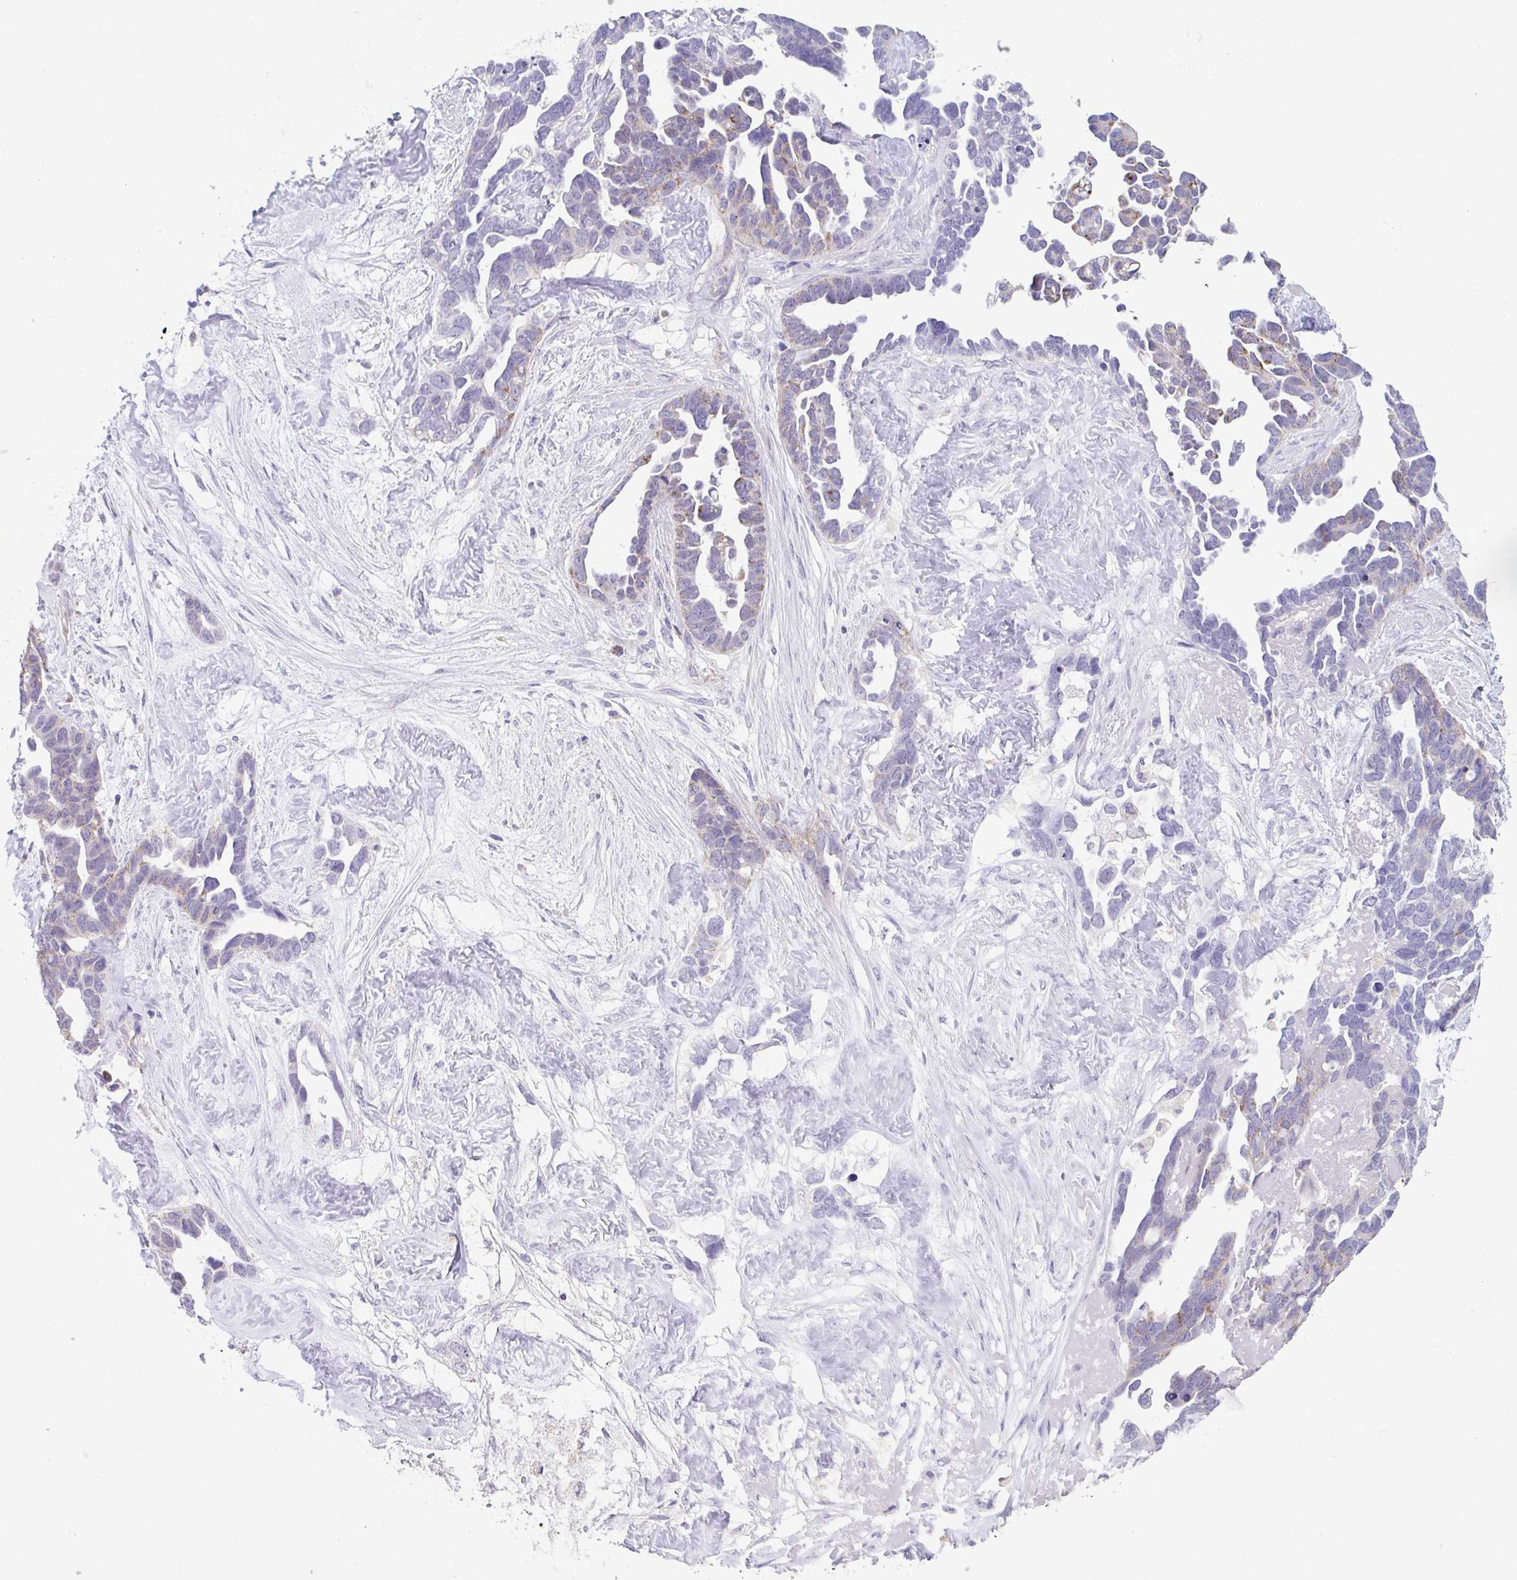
{"staining": {"intensity": "weak", "quantity": "<25%", "location": "cytoplasmic/membranous"}, "tissue": "ovarian cancer", "cell_type": "Tumor cells", "image_type": "cancer", "snomed": [{"axis": "morphology", "description": "Cystadenocarcinoma, serous, NOS"}, {"axis": "topography", "description": "Ovary"}], "caption": "The immunohistochemistry micrograph has no significant positivity in tumor cells of ovarian cancer (serous cystadenocarcinoma) tissue.", "gene": "DOK7", "patient": {"sex": "female", "age": 54}}